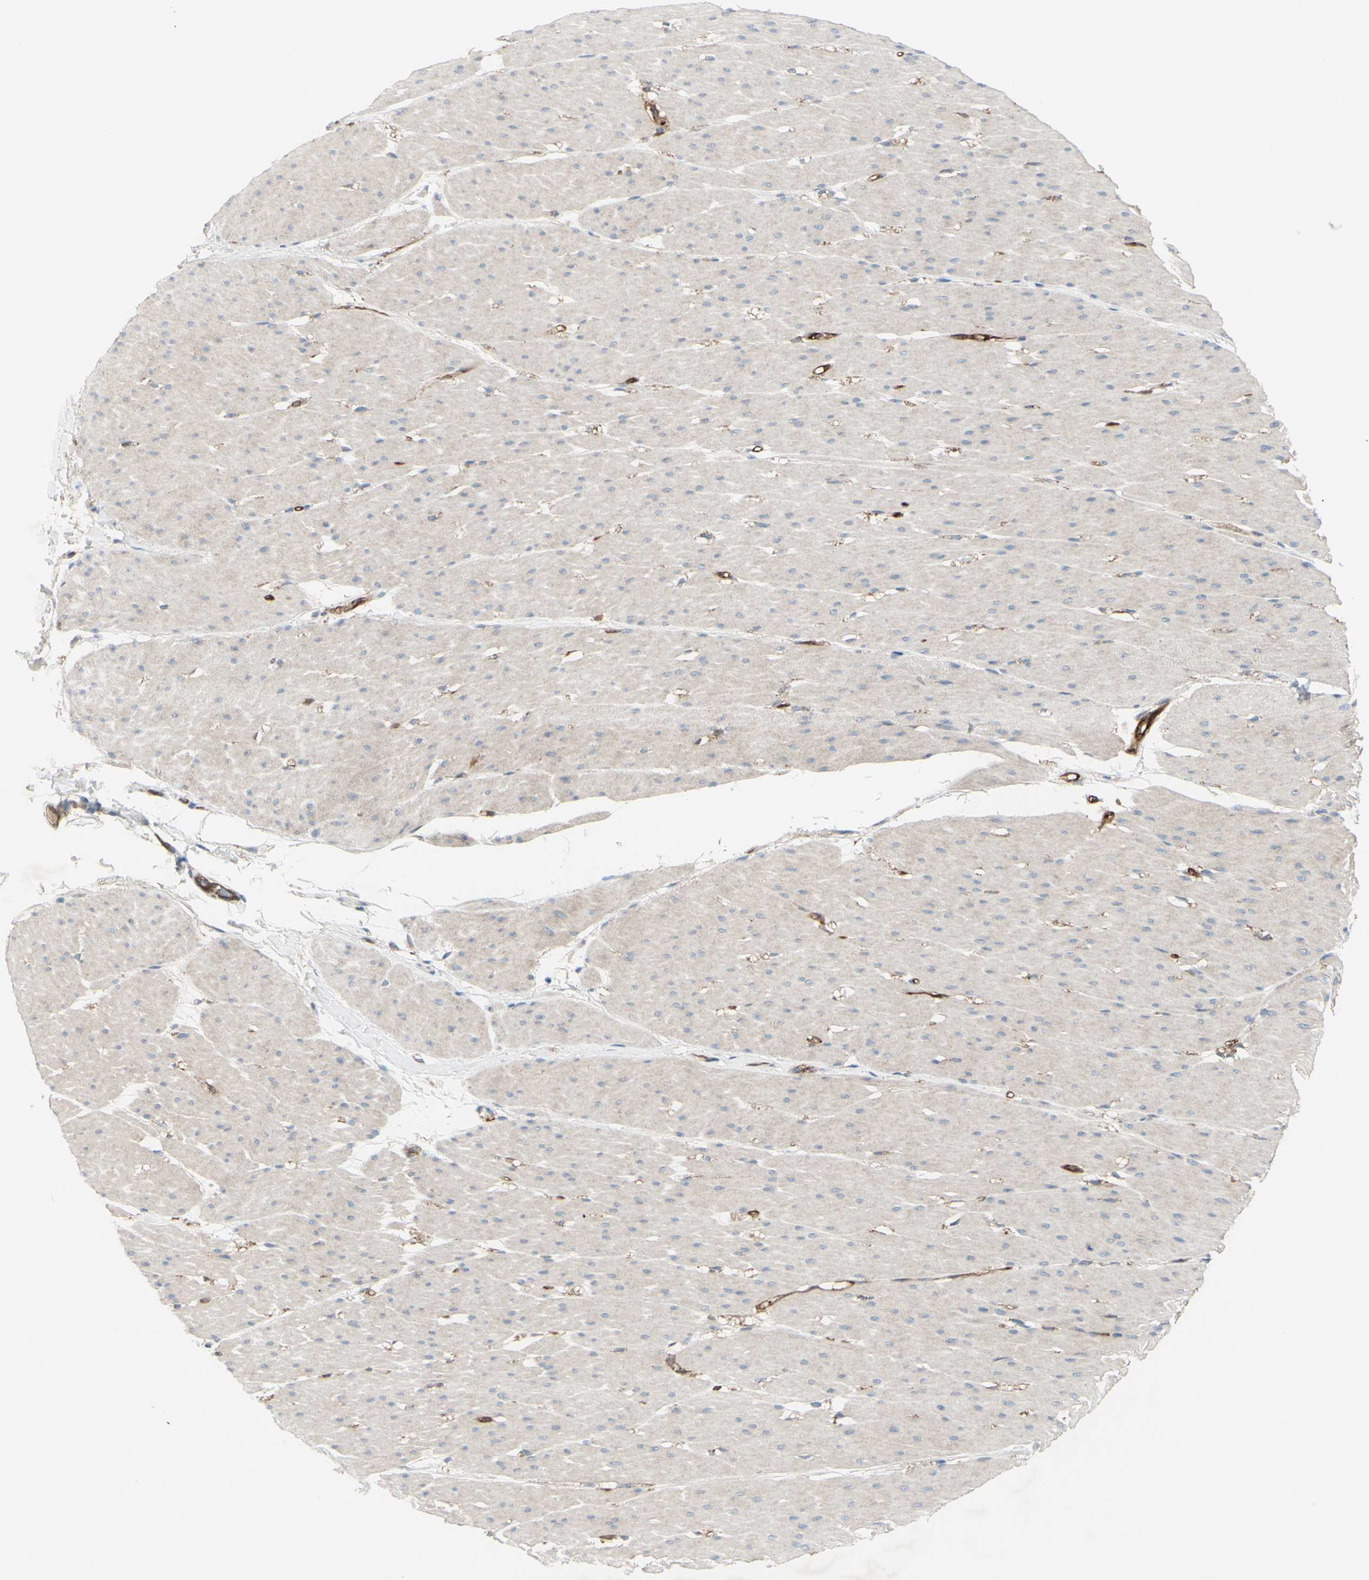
{"staining": {"intensity": "negative", "quantity": "none", "location": "none"}, "tissue": "smooth muscle", "cell_type": "Smooth muscle cells", "image_type": "normal", "snomed": [{"axis": "morphology", "description": "Normal tissue, NOS"}, {"axis": "topography", "description": "Smooth muscle"}, {"axis": "topography", "description": "Colon"}], "caption": "Protein analysis of unremarkable smooth muscle shows no significant positivity in smooth muscle cells.", "gene": "IGSF9B", "patient": {"sex": "male", "age": 67}}